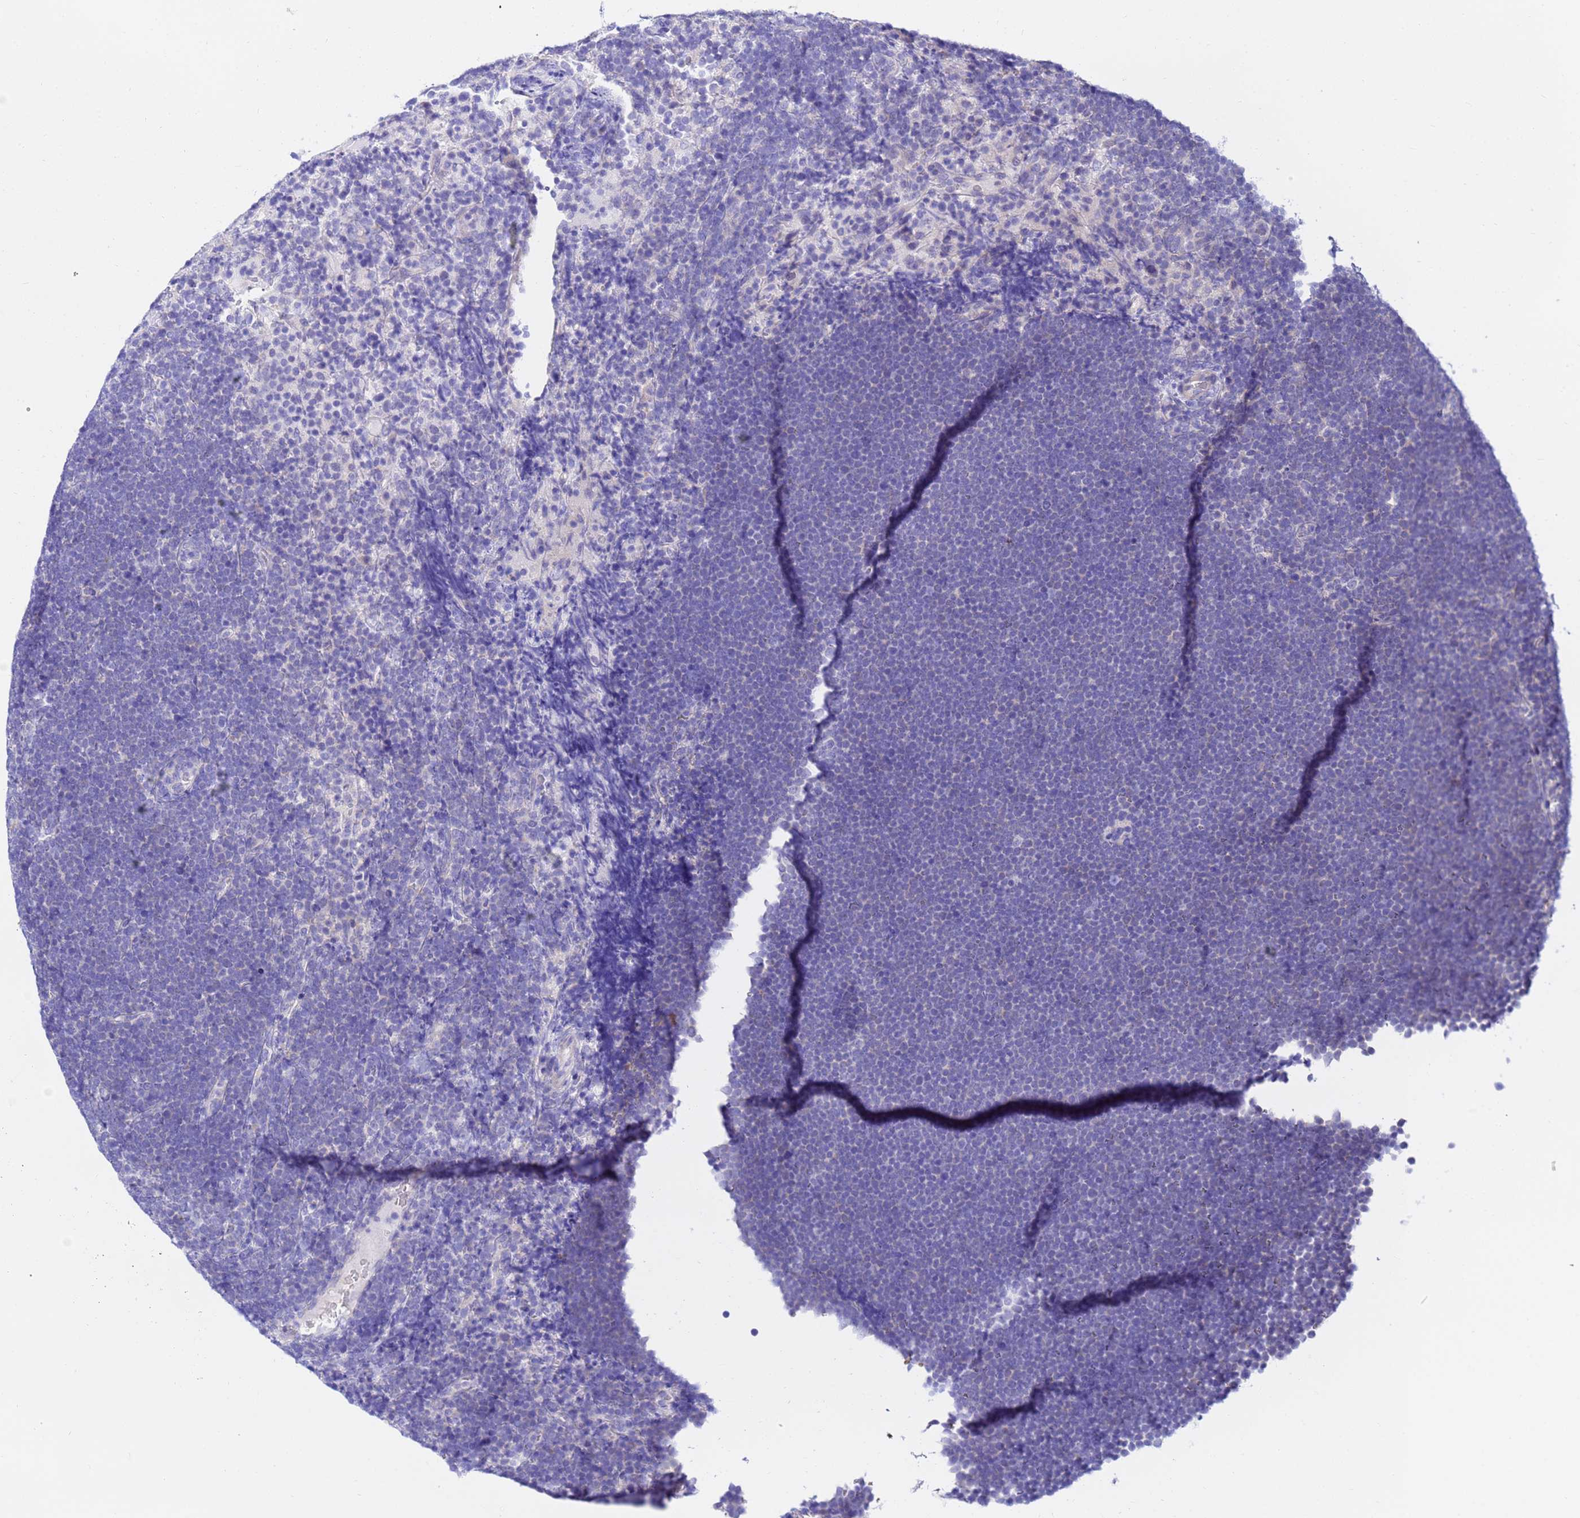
{"staining": {"intensity": "negative", "quantity": "none", "location": "none"}, "tissue": "lymphoma", "cell_type": "Tumor cells", "image_type": "cancer", "snomed": [{"axis": "morphology", "description": "Malignant lymphoma, non-Hodgkin's type, High grade"}, {"axis": "topography", "description": "Lymph node"}], "caption": "A micrograph of human lymphoma is negative for staining in tumor cells.", "gene": "HERC5", "patient": {"sex": "male", "age": 13}}